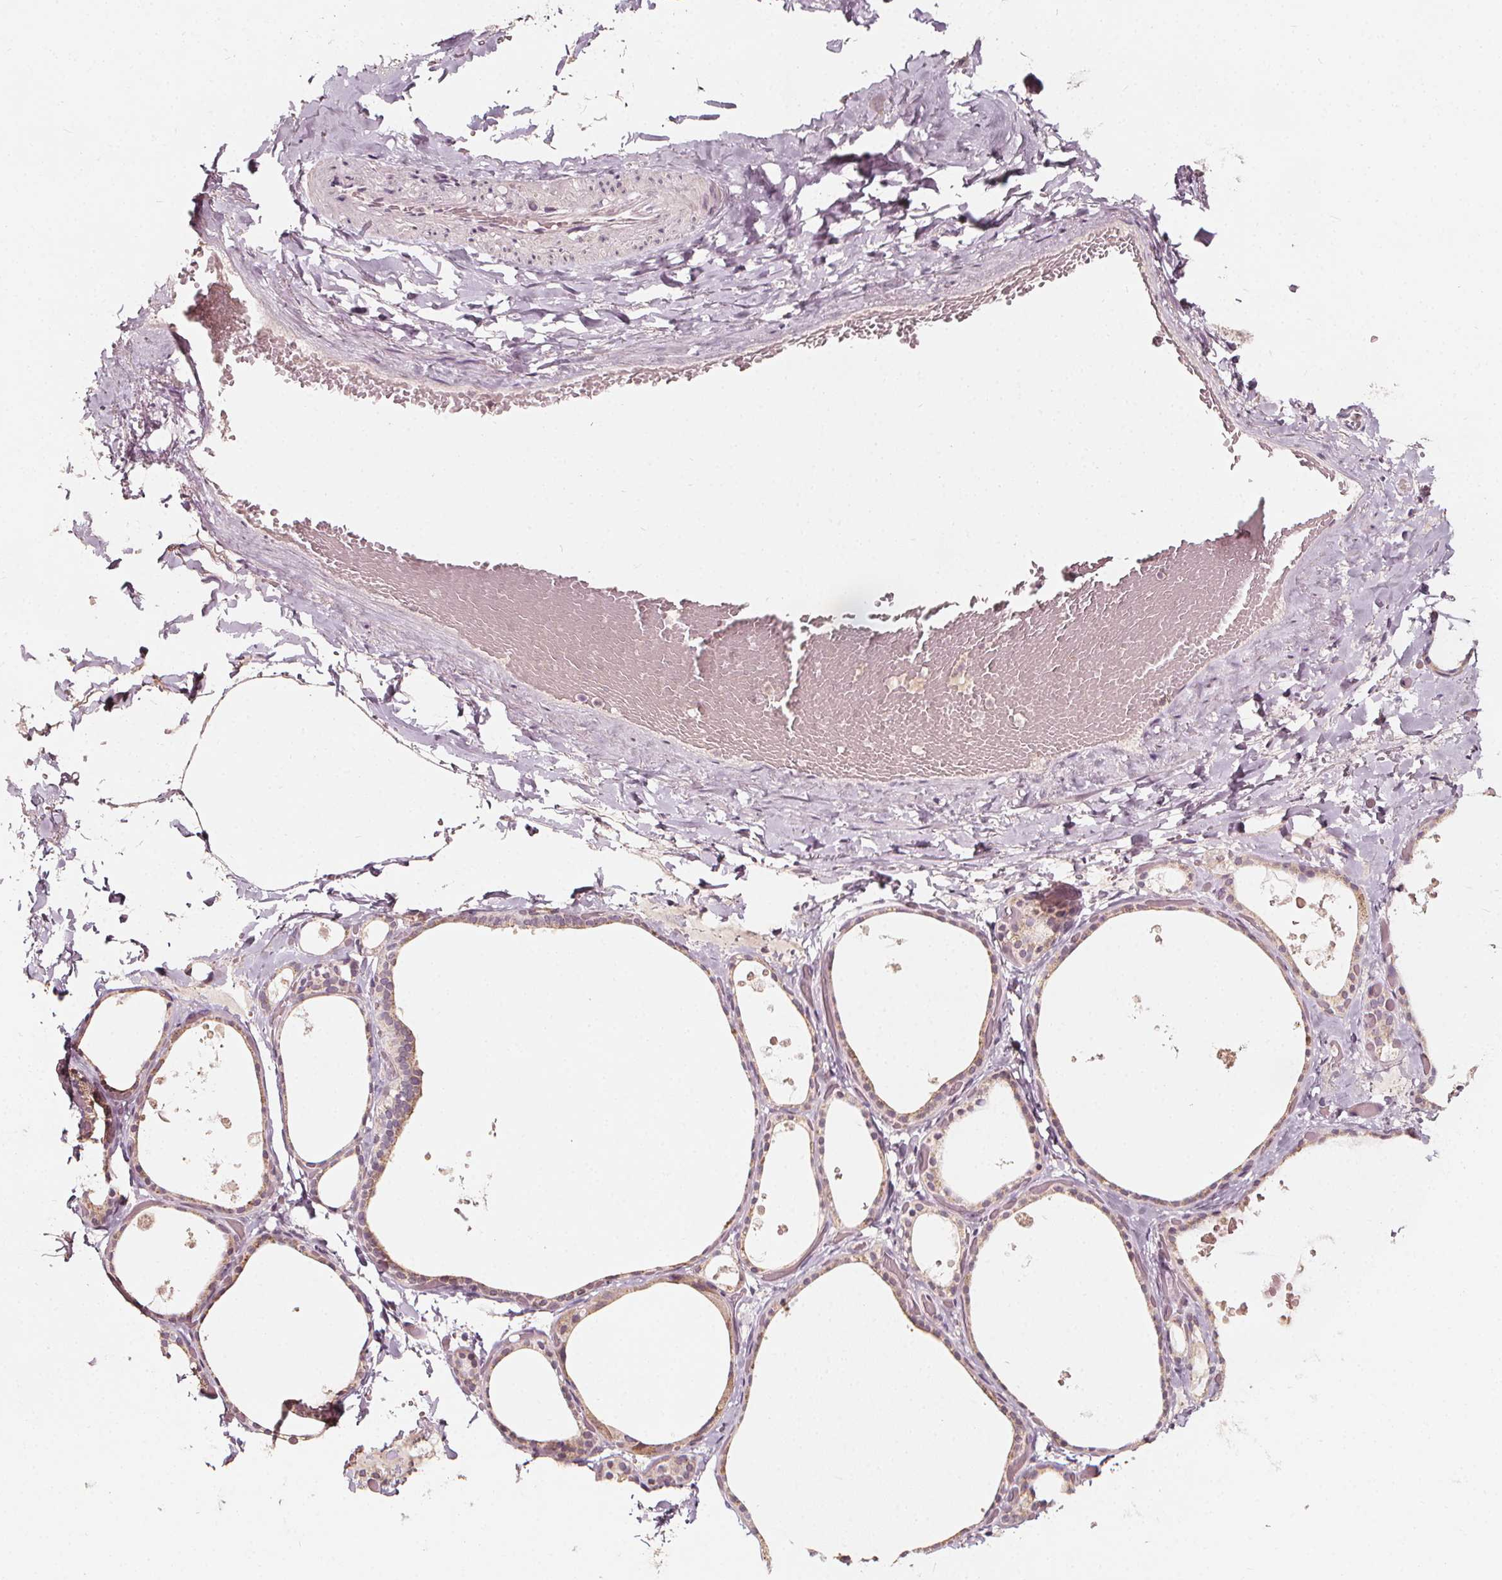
{"staining": {"intensity": "weak", "quantity": "25%-75%", "location": "cytoplasmic/membranous"}, "tissue": "thyroid gland", "cell_type": "Glandular cells", "image_type": "normal", "snomed": [{"axis": "morphology", "description": "Normal tissue, NOS"}, {"axis": "topography", "description": "Thyroid gland"}], "caption": "Immunohistochemistry (IHC) (DAB (3,3'-diaminobenzidine)) staining of unremarkable thyroid gland displays weak cytoplasmic/membranous protein positivity in approximately 25%-75% of glandular cells. The staining is performed using DAB (3,3'-diaminobenzidine) brown chromogen to label protein expression. The nuclei are counter-stained blue using hematoxylin.", "gene": "NPC1L1", "patient": {"sex": "female", "age": 56}}